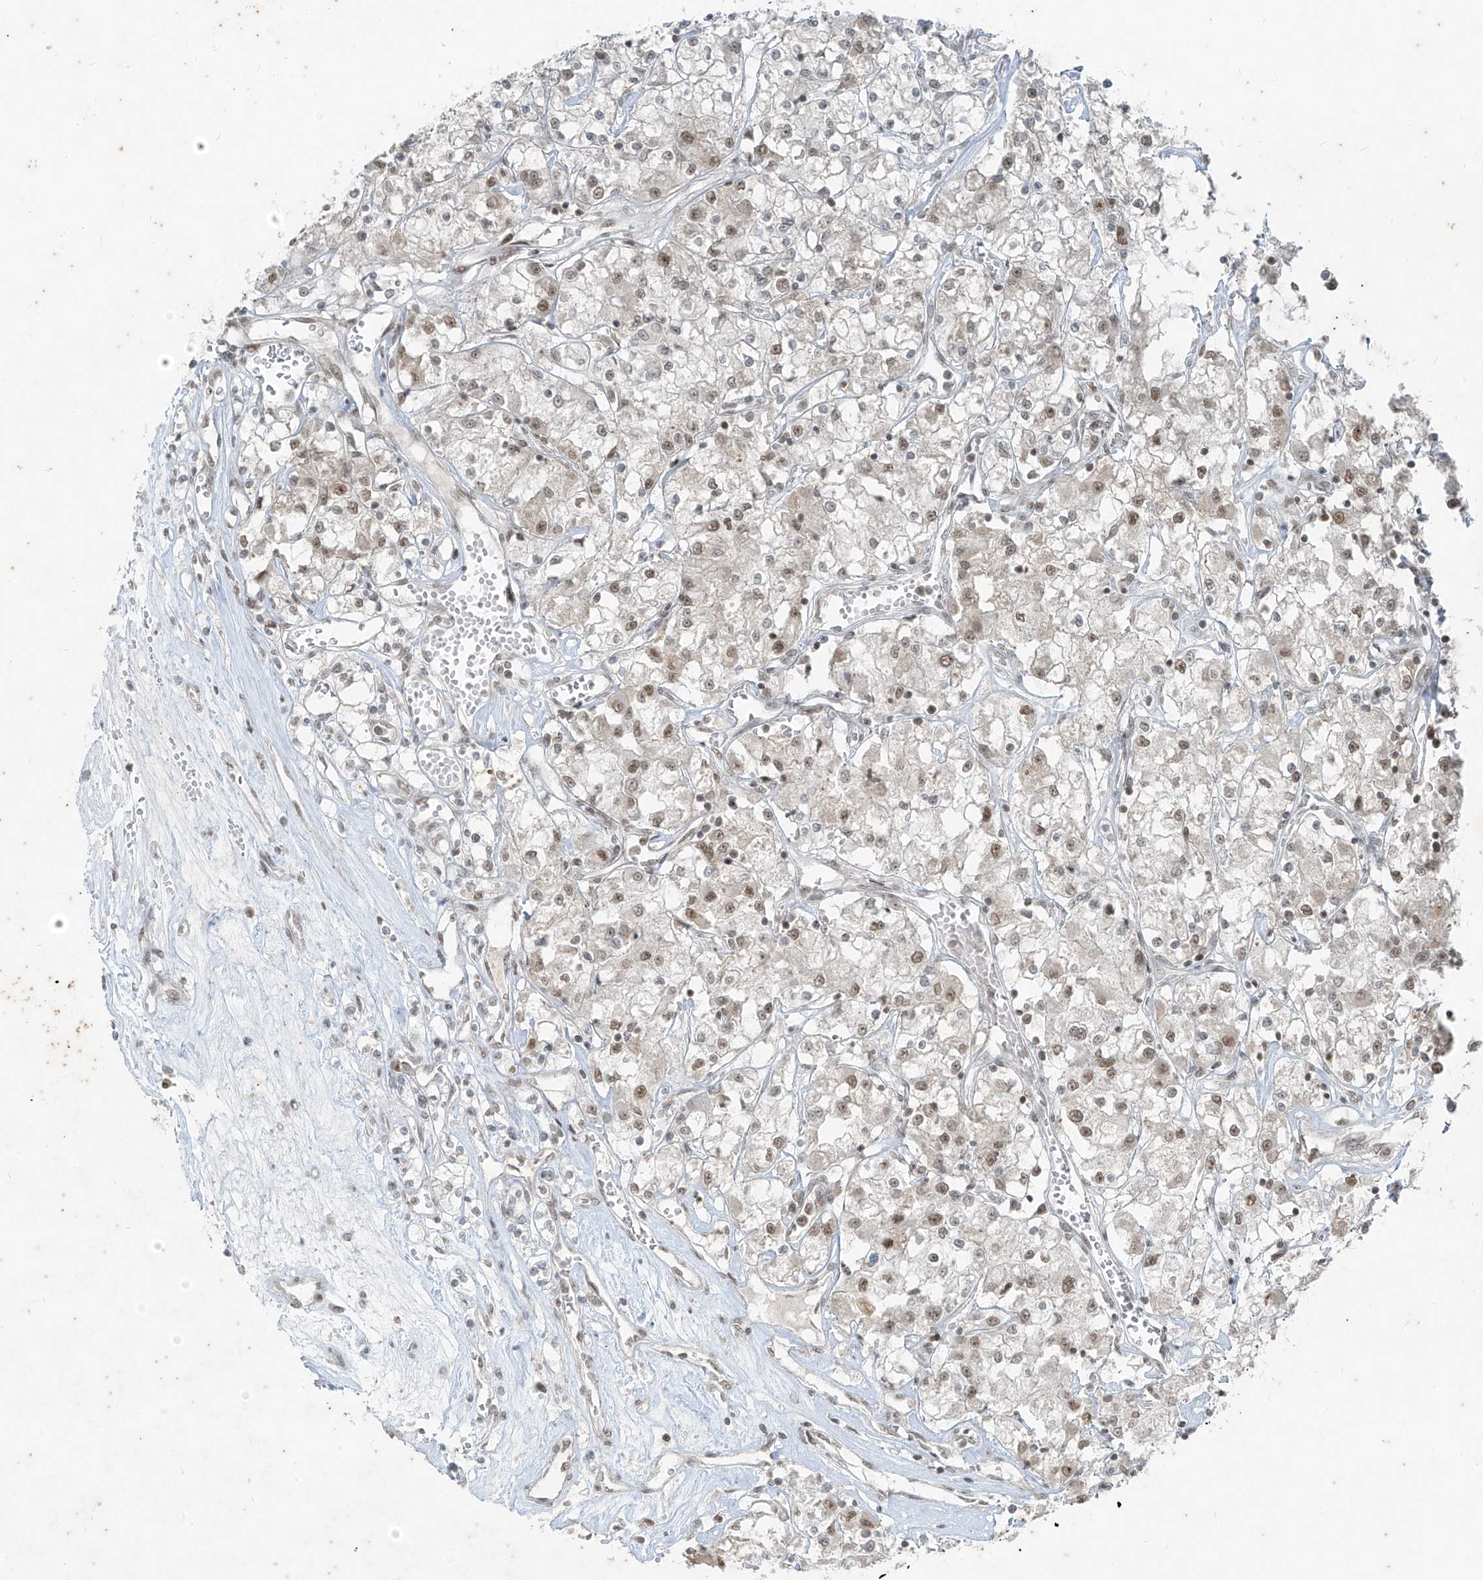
{"staining": {"intensity": "weak", "quantity": ">75%", "location": "nuclear"}, "tissue": "renal cancer", "cell_type": "Tumor cells", "image_type": "cancer", "snomed": [{"axis": "morphology", "description": "Adenocarcinoma, NOS"}, {"axis": "topography", "description": "Kidney"}], "caption": "Immunohistochemistry (DAB (3,3'-diaminobenzidine)) staining of human renal cancer shows weak nuclear protein positivity in approximately >75% of tumor cells. (DAB = brown stain, brightfield microscopy at high magnification).", "gene": "ZNF354B", "patient": {"sex": "female", "age": 59}}